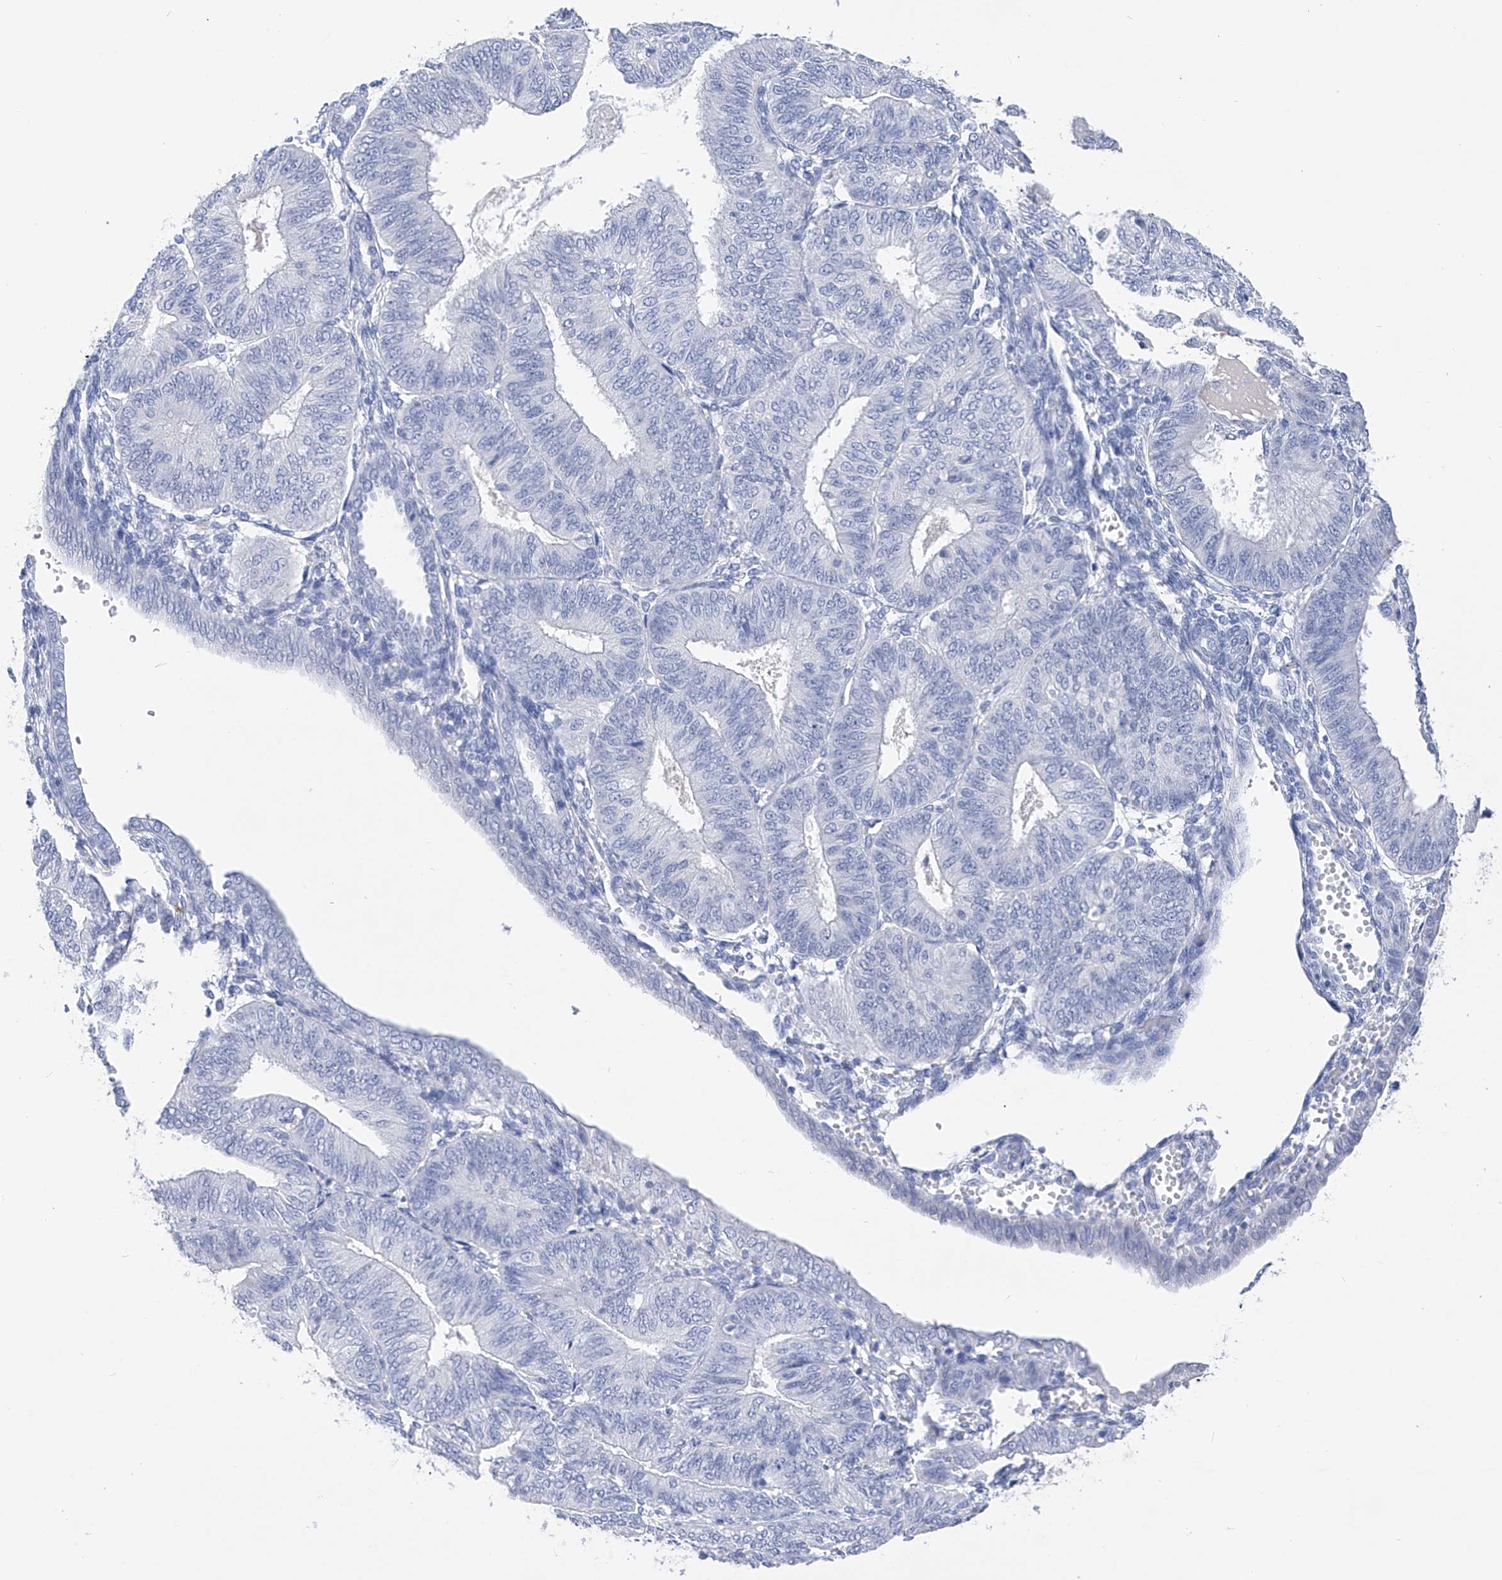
{"staining": {"intensity": "negative", "quantity": "none", "location": "none"}, "tissue": "endometrial cancer", "cell_type": "Tumor cells", "image_type": "cancer", "snomed": [{"axis": "morphology", "description": "Adenocarcinoma, NOS"}, {"axis": "topography", "description": "Endometrium"}], "caption": "This is an immunohistochemistry photomicrograph of endometrial adenocarcinoma. There is no expression in tumor cells.", "gene": "ADRA1A", "patient": {"sex": "female", "age": 58}}